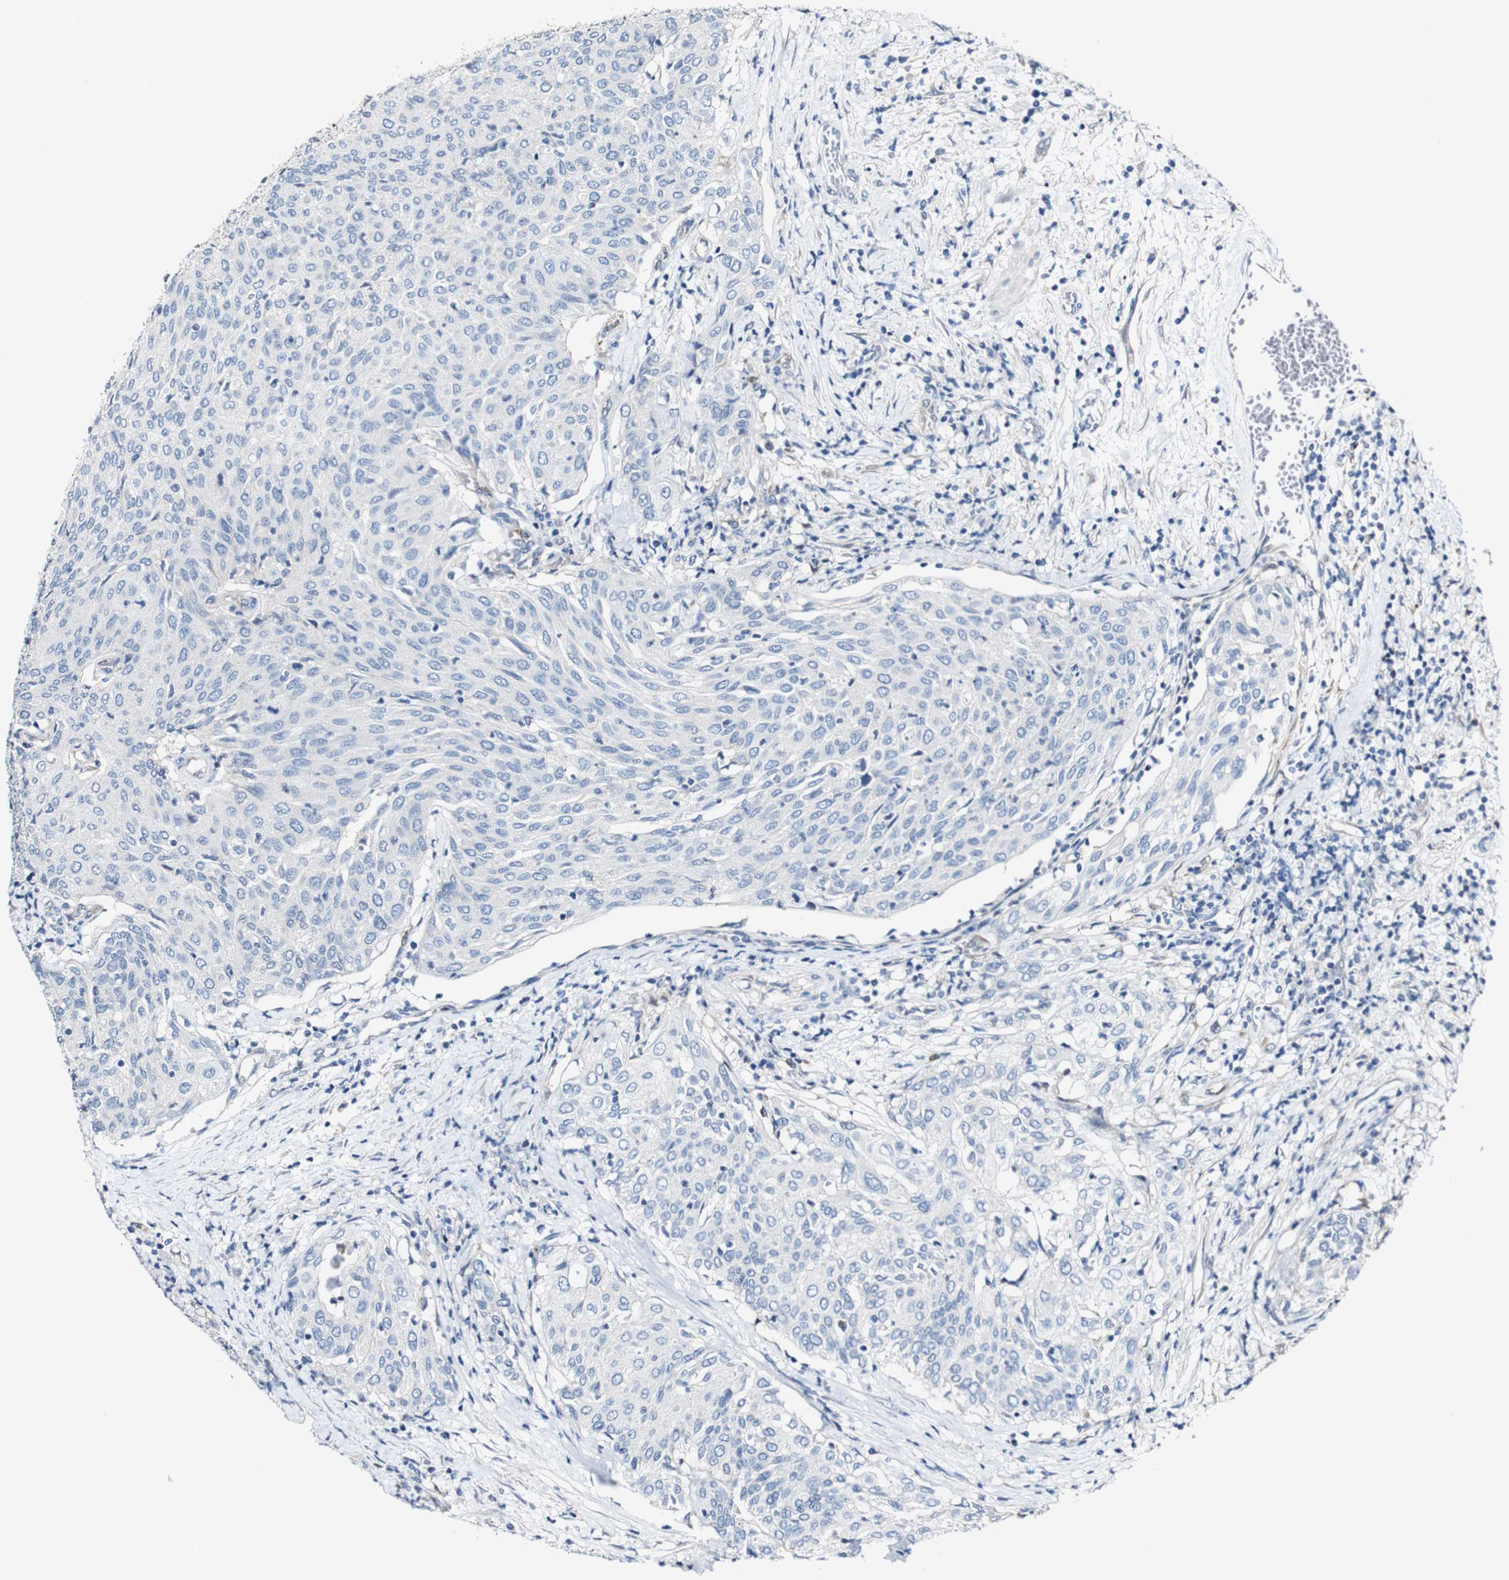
{"staining": {"intensity": "negative", "quantity": "none", "location": "none"}, "tissue": "urothelial cancer", "cell_type": "Tumor cells", "image_type": "cancer", "snomed": [{"axis": "morphology", "description": "Urothelial carcinoma, Low grade"}, {"axis": "topography", "description": "Urinary bladder"}], "caption": "DAB (3,3'-diaminobenzidine) immunohistochemical staining of urothelial cancer exhibits no significant positivity in tumor cells.", "gene": "GRAMD1A", "patient": {"sex": "female", "age": 79}}